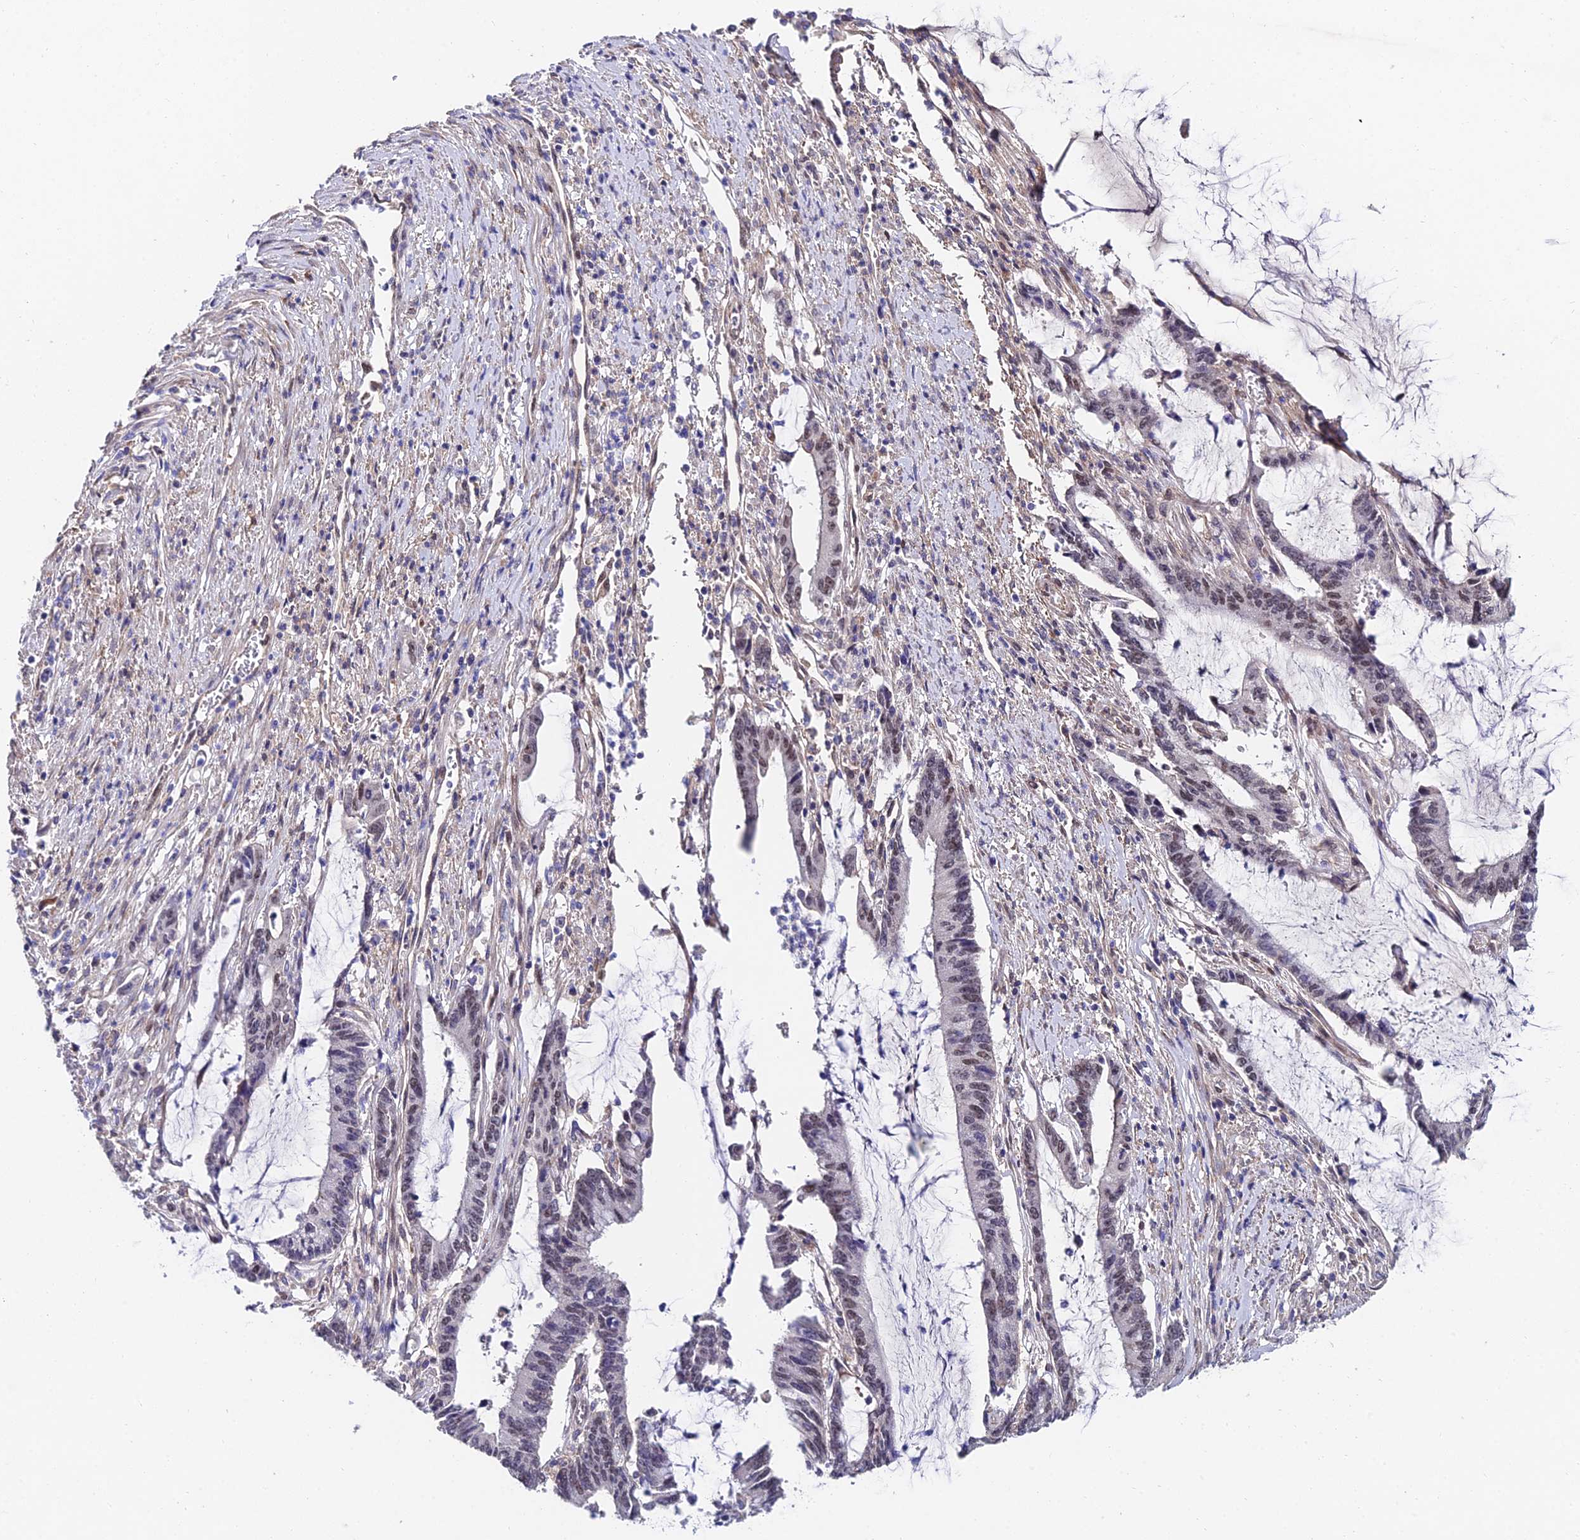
{"staining": {"intensity": "weak", "quantity": "<25%", "location": "nuclear"}, "tissue": "pancreatic cancer", "cell_type": "Tumor cells", "image_type": "cancer", "snomed": [{"axis": "morphology", "description": "Adenocarcinoma, NOS"}, {"axis": "topography", "description": "Pancreas"}], "caption": "An immunohistochemistry (IHC) micrograph of pancreatic adenocarcinoma is shown. There is no staining in tumor cells of pancreatic adenocarcinoma. Brightfield microscopy of immunohistochemistry stained with DAB (3,3'-diaminobenzidine) (brown) and hematoxylin (blue), captured at high magnification.", "gene": "TRIM24", "patient": {"sex": "female", "age": 50}}